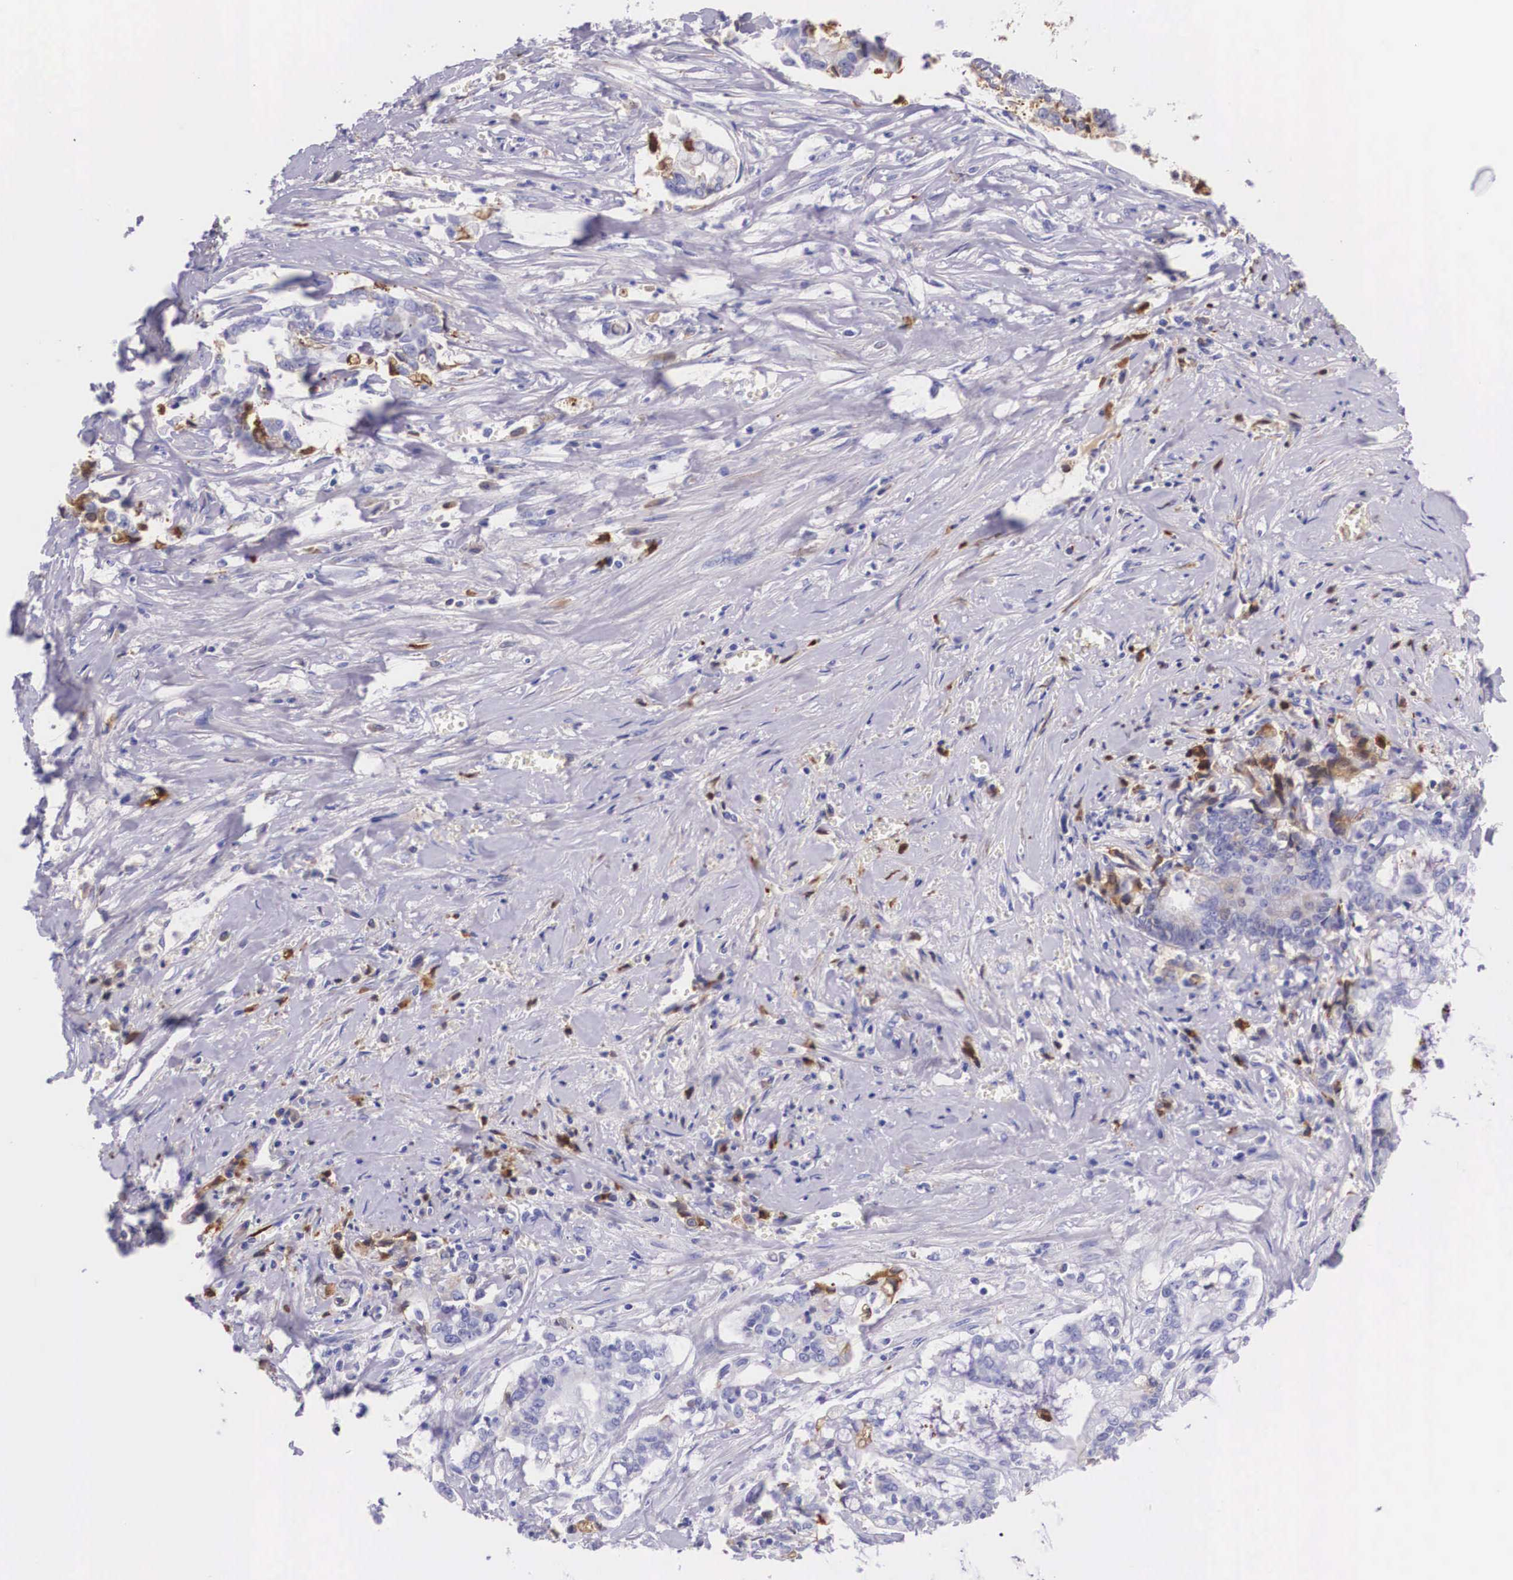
{"staining": {"intensity": "negative", "quantity": "none", "location": "none"}, "tissue": "liver cancer", "cell_type": "Tumor cells", "image_type": "cancer", "snomed": [{"axis": "morphology", "description": "Cholangiocarcinoma"}, {"axis": "topography", "description": "Liver"}], "caption": "High power microscopy image of an IHC micrograph of cholangiocarcinoma (liver), revealing no significant staining in tumor cells.", "gene": "PLG", "patient": {"sex": "male", "age": 57}}